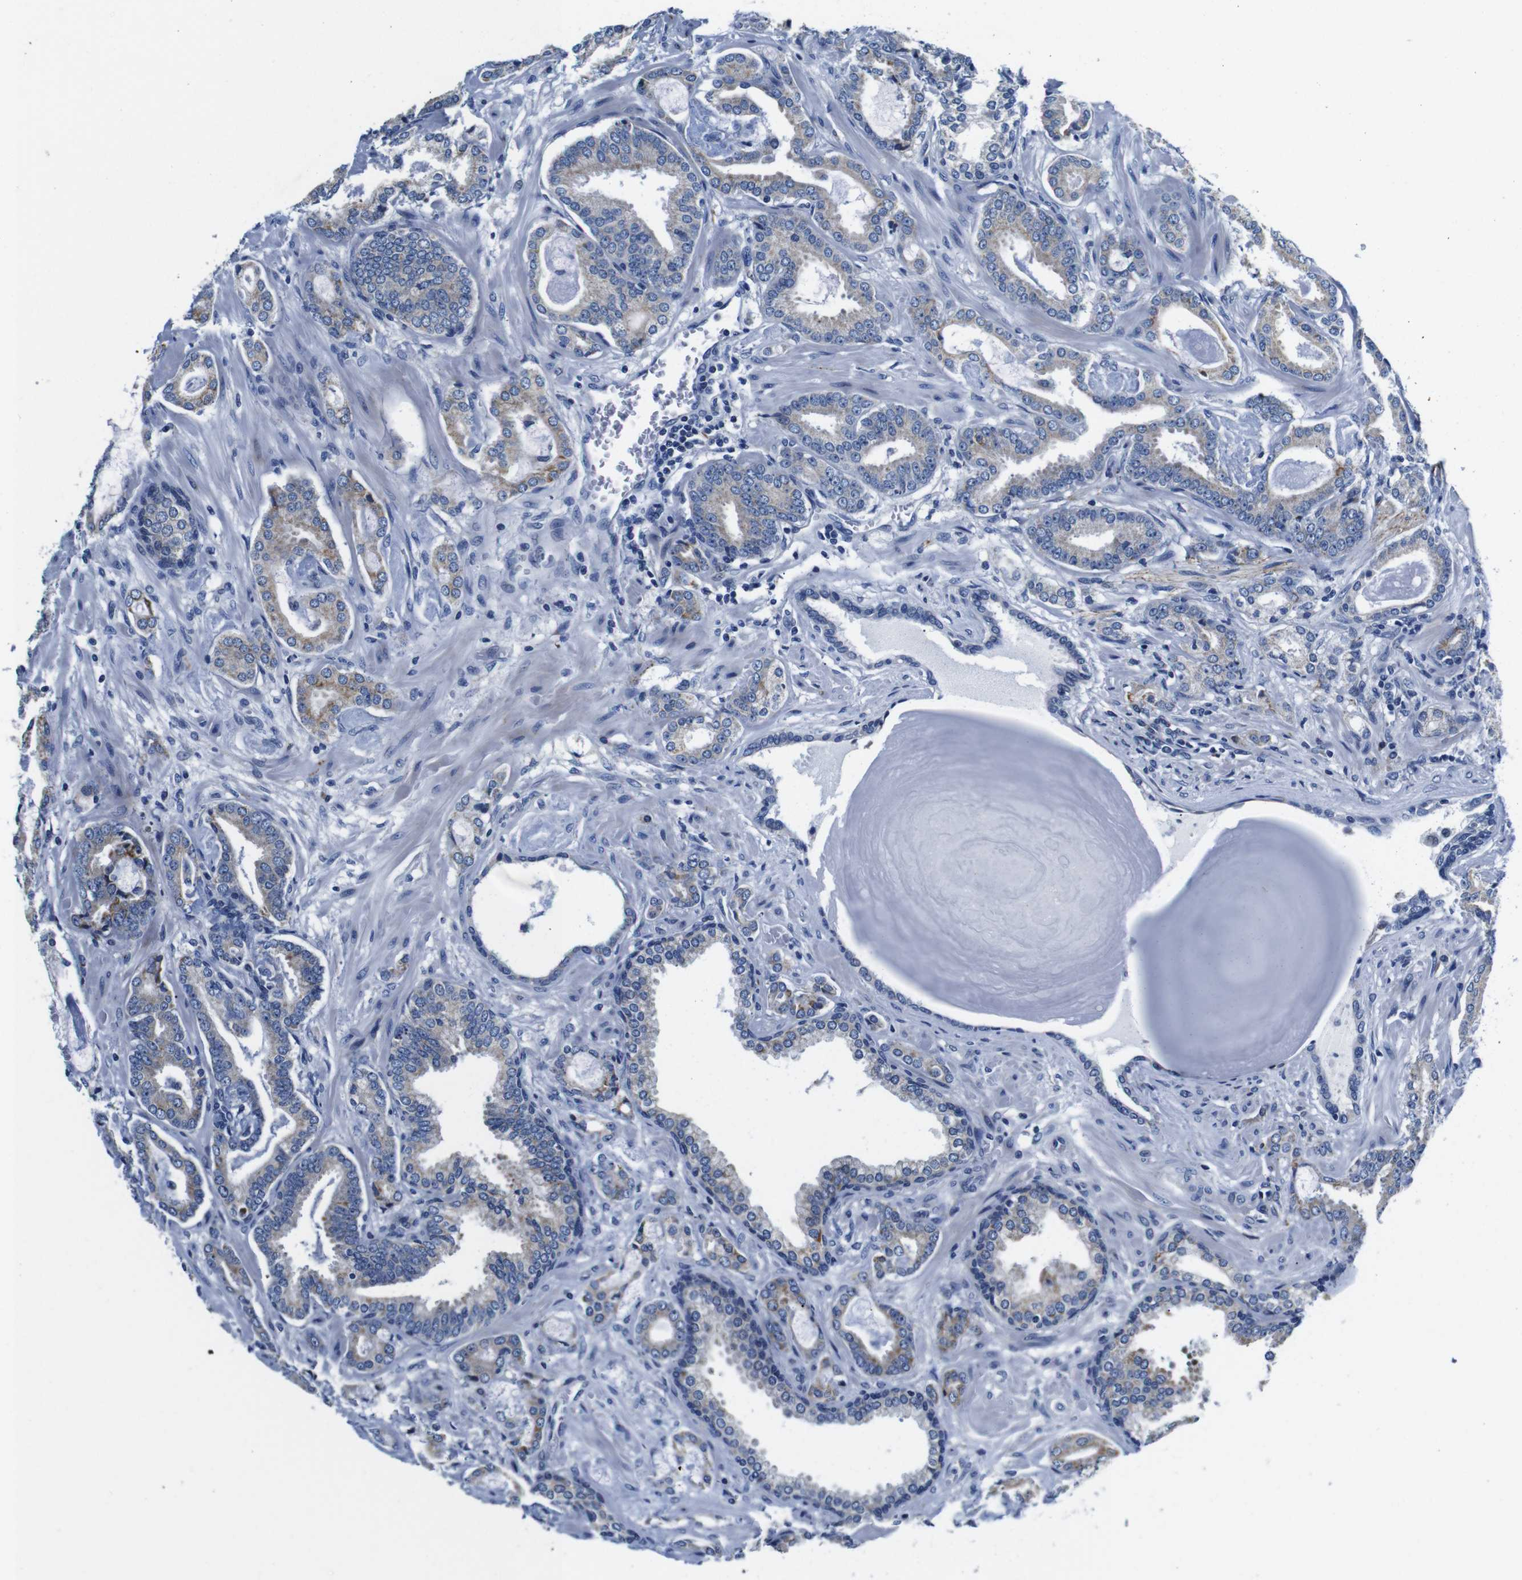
{"staining": {"intensity": "weak", "quantity": "<25%", "location": "cytoplasmic/membranous"}, "tissue": "prostate cancer", "cell_type": "Tumor cells", "image_type": "cancer", "snomed": [{"axis": "morphology", "description": "Adenocarcinoma, Low grade"}, {"axis": "topography", "description": "Prostate"}], "caption": "IHC of human prostate cancer (adenocarcinoma (low-grade)) shows no staining in tumor cells.", "gene": "SNX19", "patient": {"sex": "male", "age": 53}}